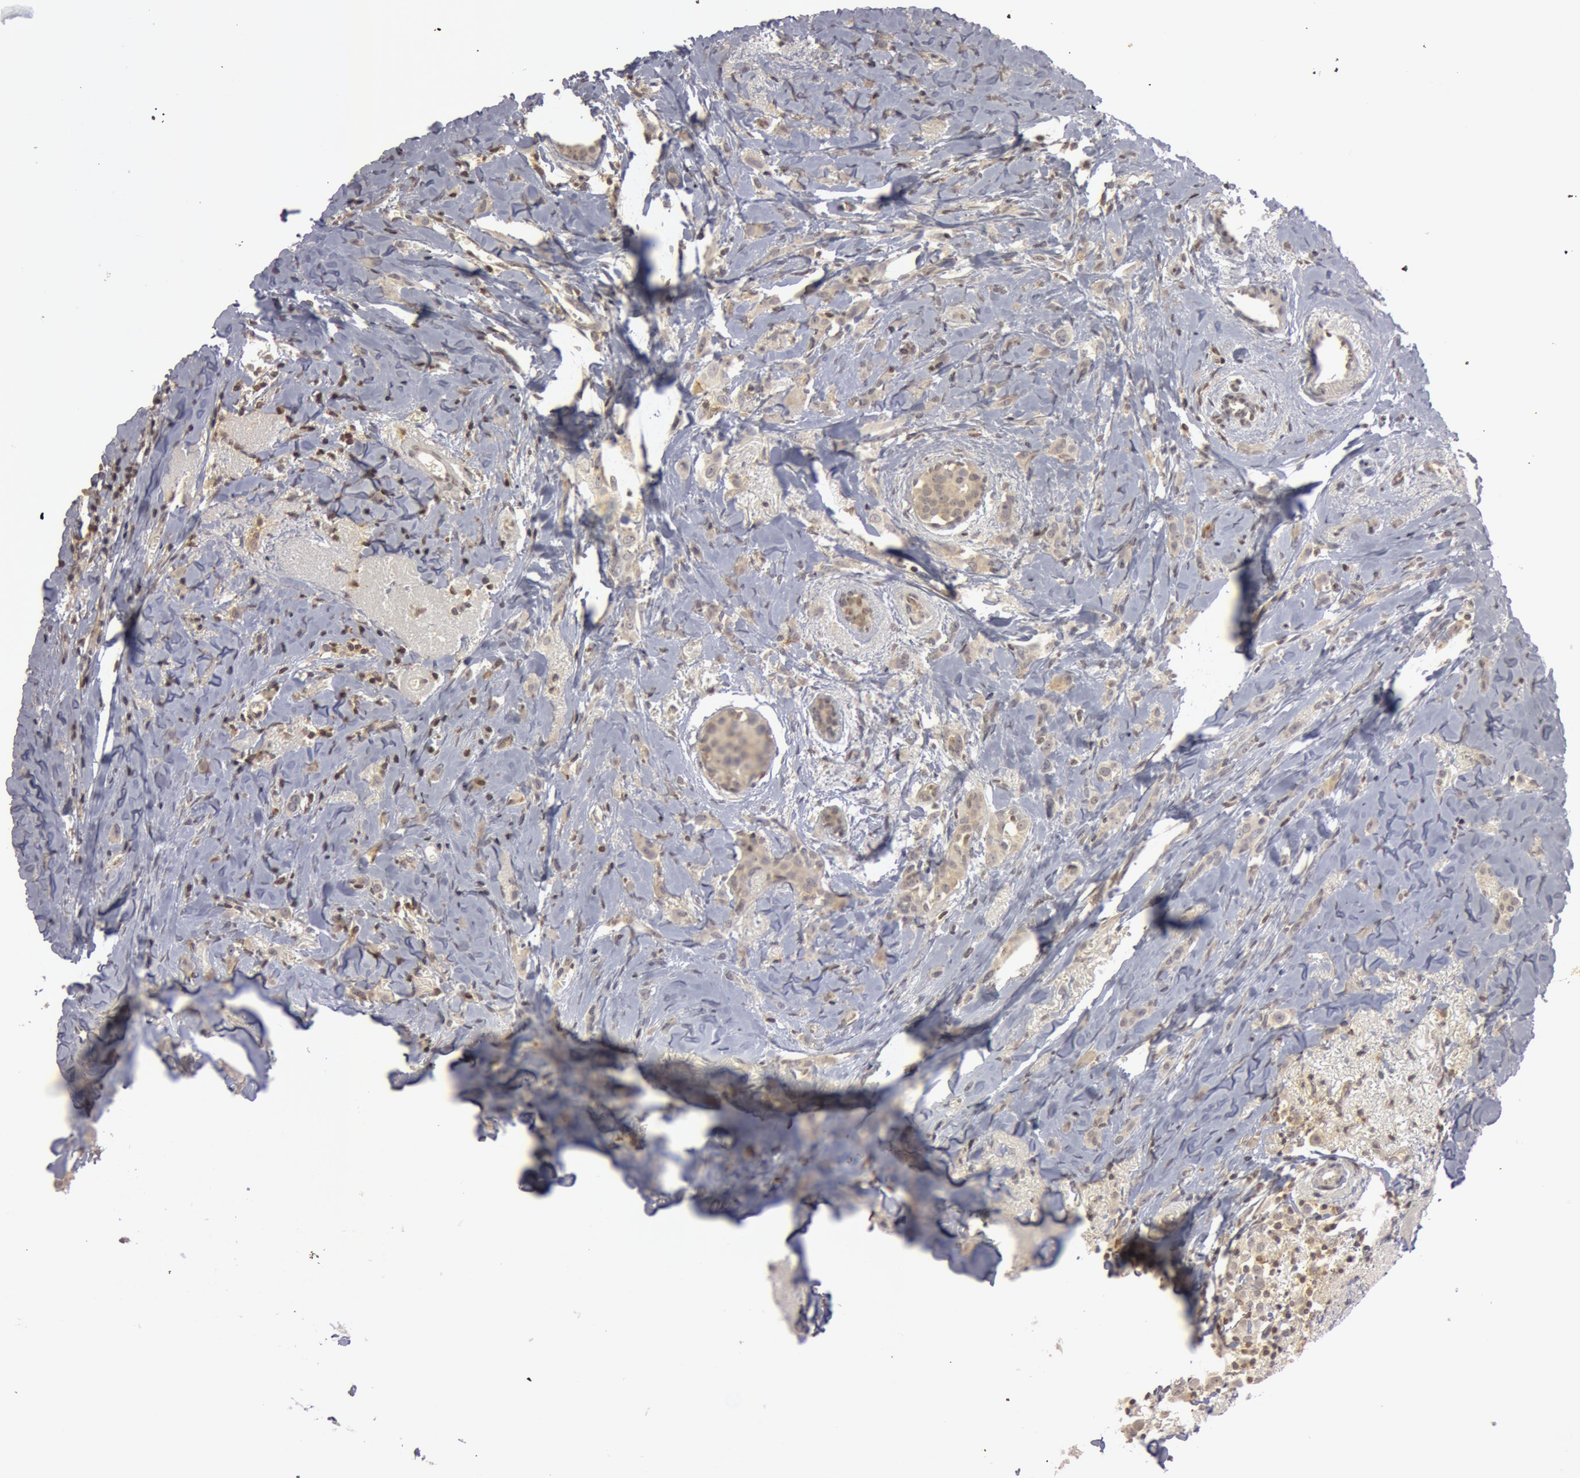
{"staining": {"intensity": "negative", "quantity": "none", "location": "none"}, "tissue": "breast cancer", "cell_type": "Tumor cells", "image_type": "cancer", "snomed": [{"axis": "morphology", "description": "Lobular carcinoma"}, {"axis": "topography", "description": "Breast"}], "caption": "Immunohistochemistry image of neoplastic tissue: breast cancer (lobular carcinoma) stained with DAB (3,3'-diaminobenzidine) demonstrates no significant protein positivity in tumor cells.", "gene": "OASL", "patient": {"sex": "female", "age": 57}}